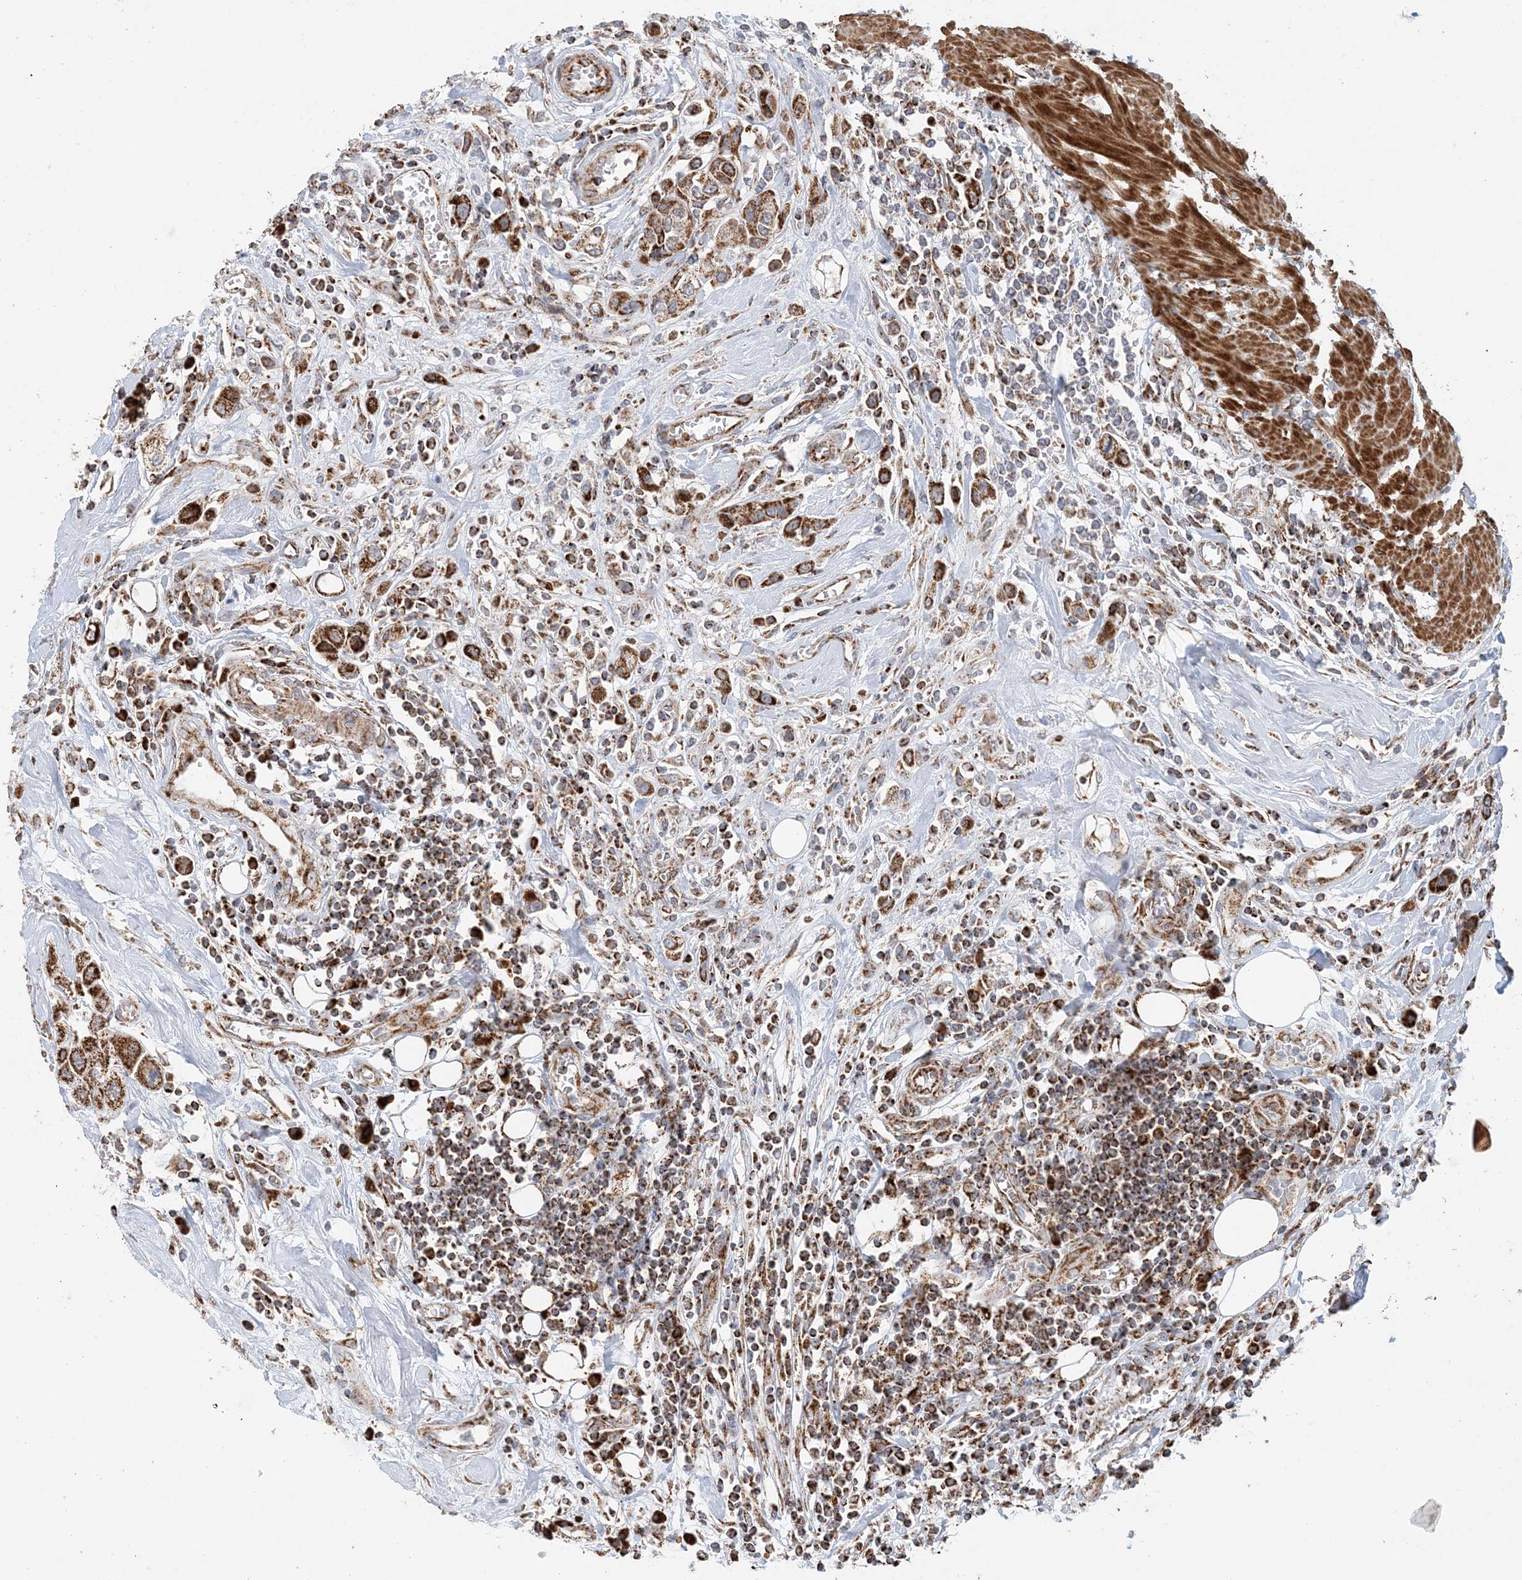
{"staining": {"intensity": "strong", "quantity": ">75%", "location": "cytoplasmic/membranous"}, "tissue": "urothelial cancer", "cell_type": "Tumor cells", "image_type": "cancer", "snomed": [{"axis": "morphology", "description": "Urothelial carcinoma, High grade"}, {"axis": "topography", "description": "Urinary bladder"}], "caption": "High-grade urothelial carcinoma stained for a protein demonstrates strong cytoplasmic/membranous positivity in tumor cells.", "gene": "MAN1A1", "patient": {"sex": "male", "age": 50}}